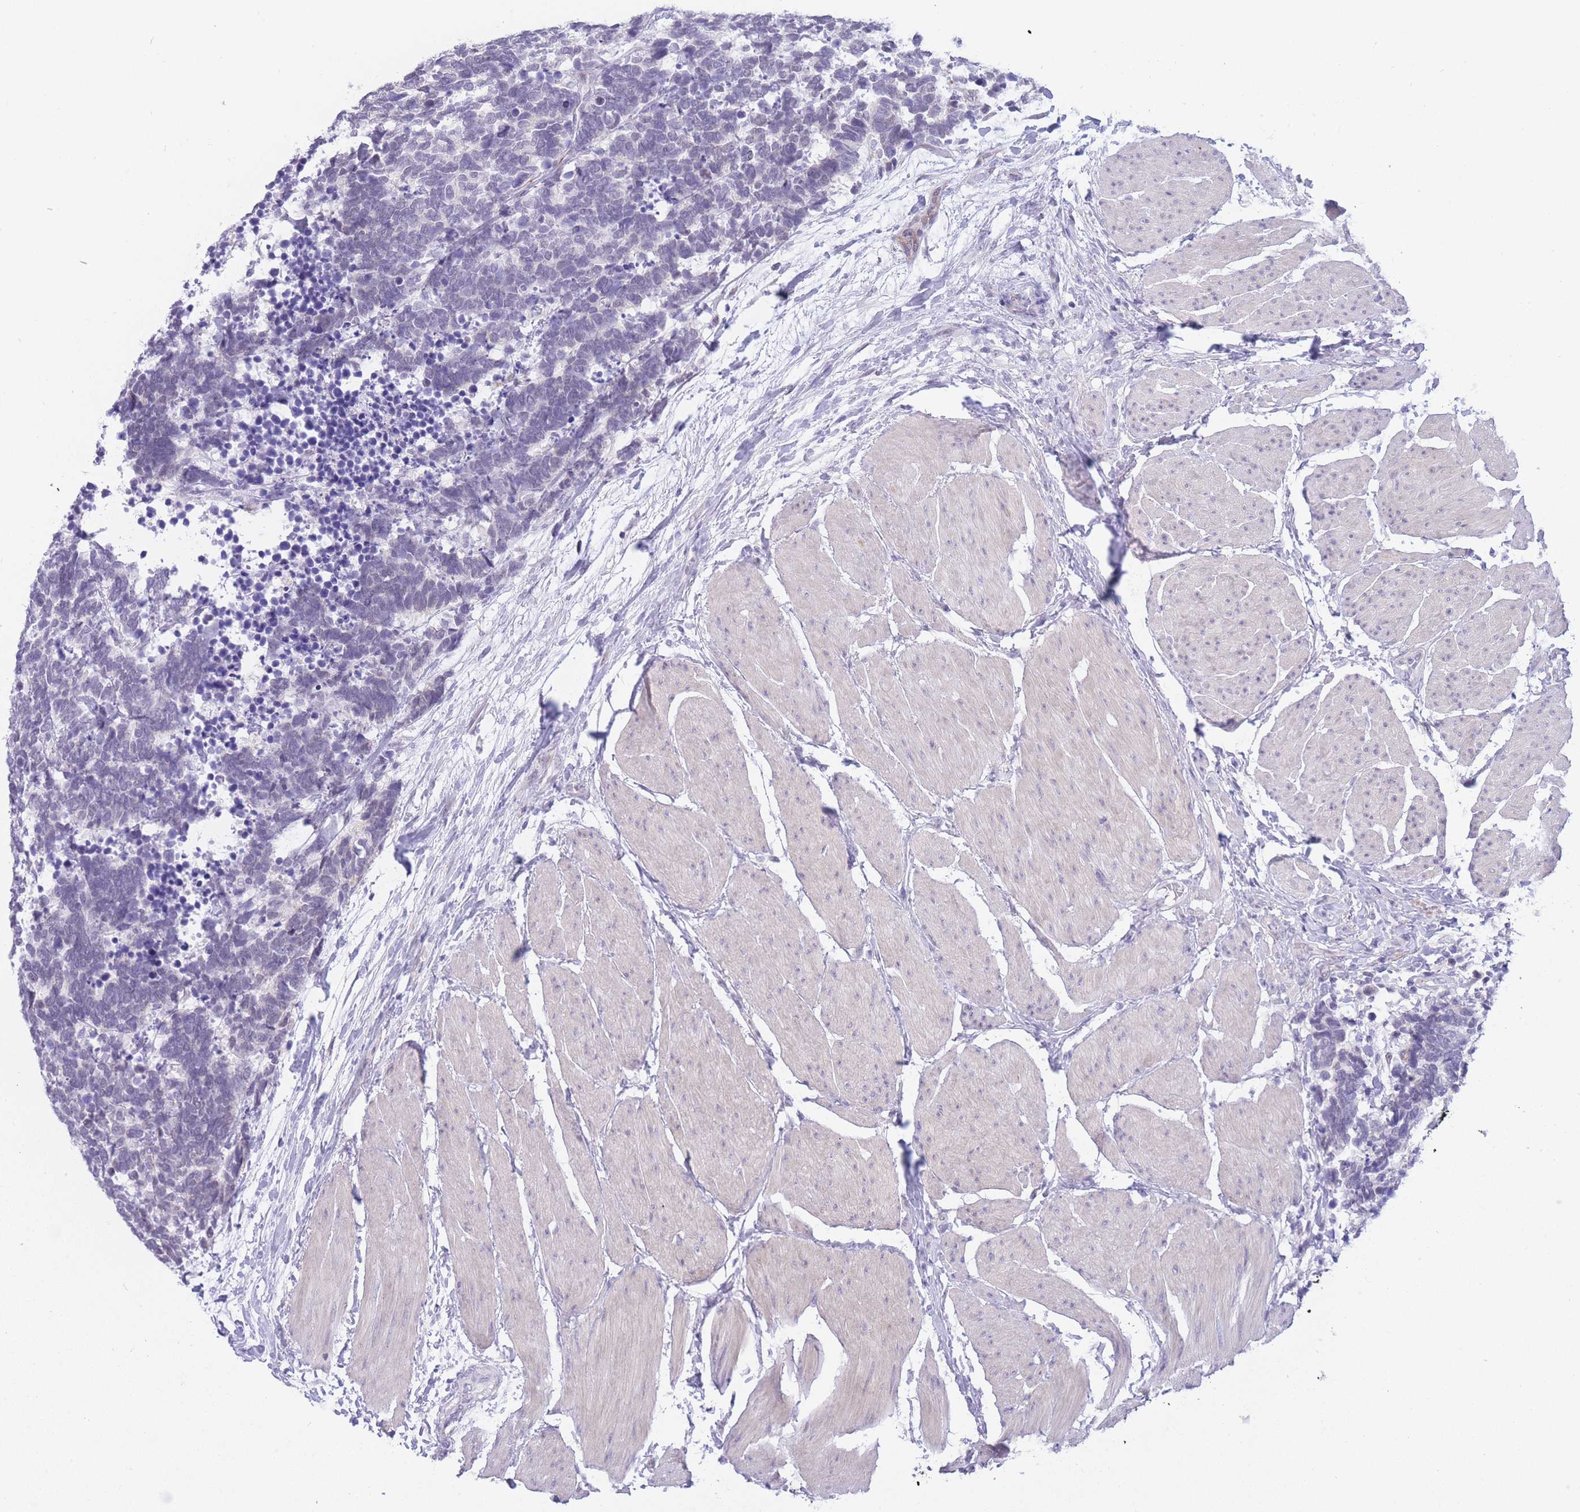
{"staining": {"intensity": "negative", "quantity": "none", "location": "none"}, "tissue": "carcinoid", "cell_type": "Tumor cells", "image_type": "cancer", "snomed": [{"axis": "morphology", "description": "Carcinoma, NOS"}, {"axis": "morphology", "description": "Carcinoid, malignant, NOS"}, {"axis": "topography", "description": "Urinary bladder"}], "caption": "DAB (3,3'-diaminobenzidine) immunohistochemical staining of carcinoid demonstrates no significant expression in tumor cells.", "gene": "PRR23B", "patient": {"sex": "male", "age": 57}}